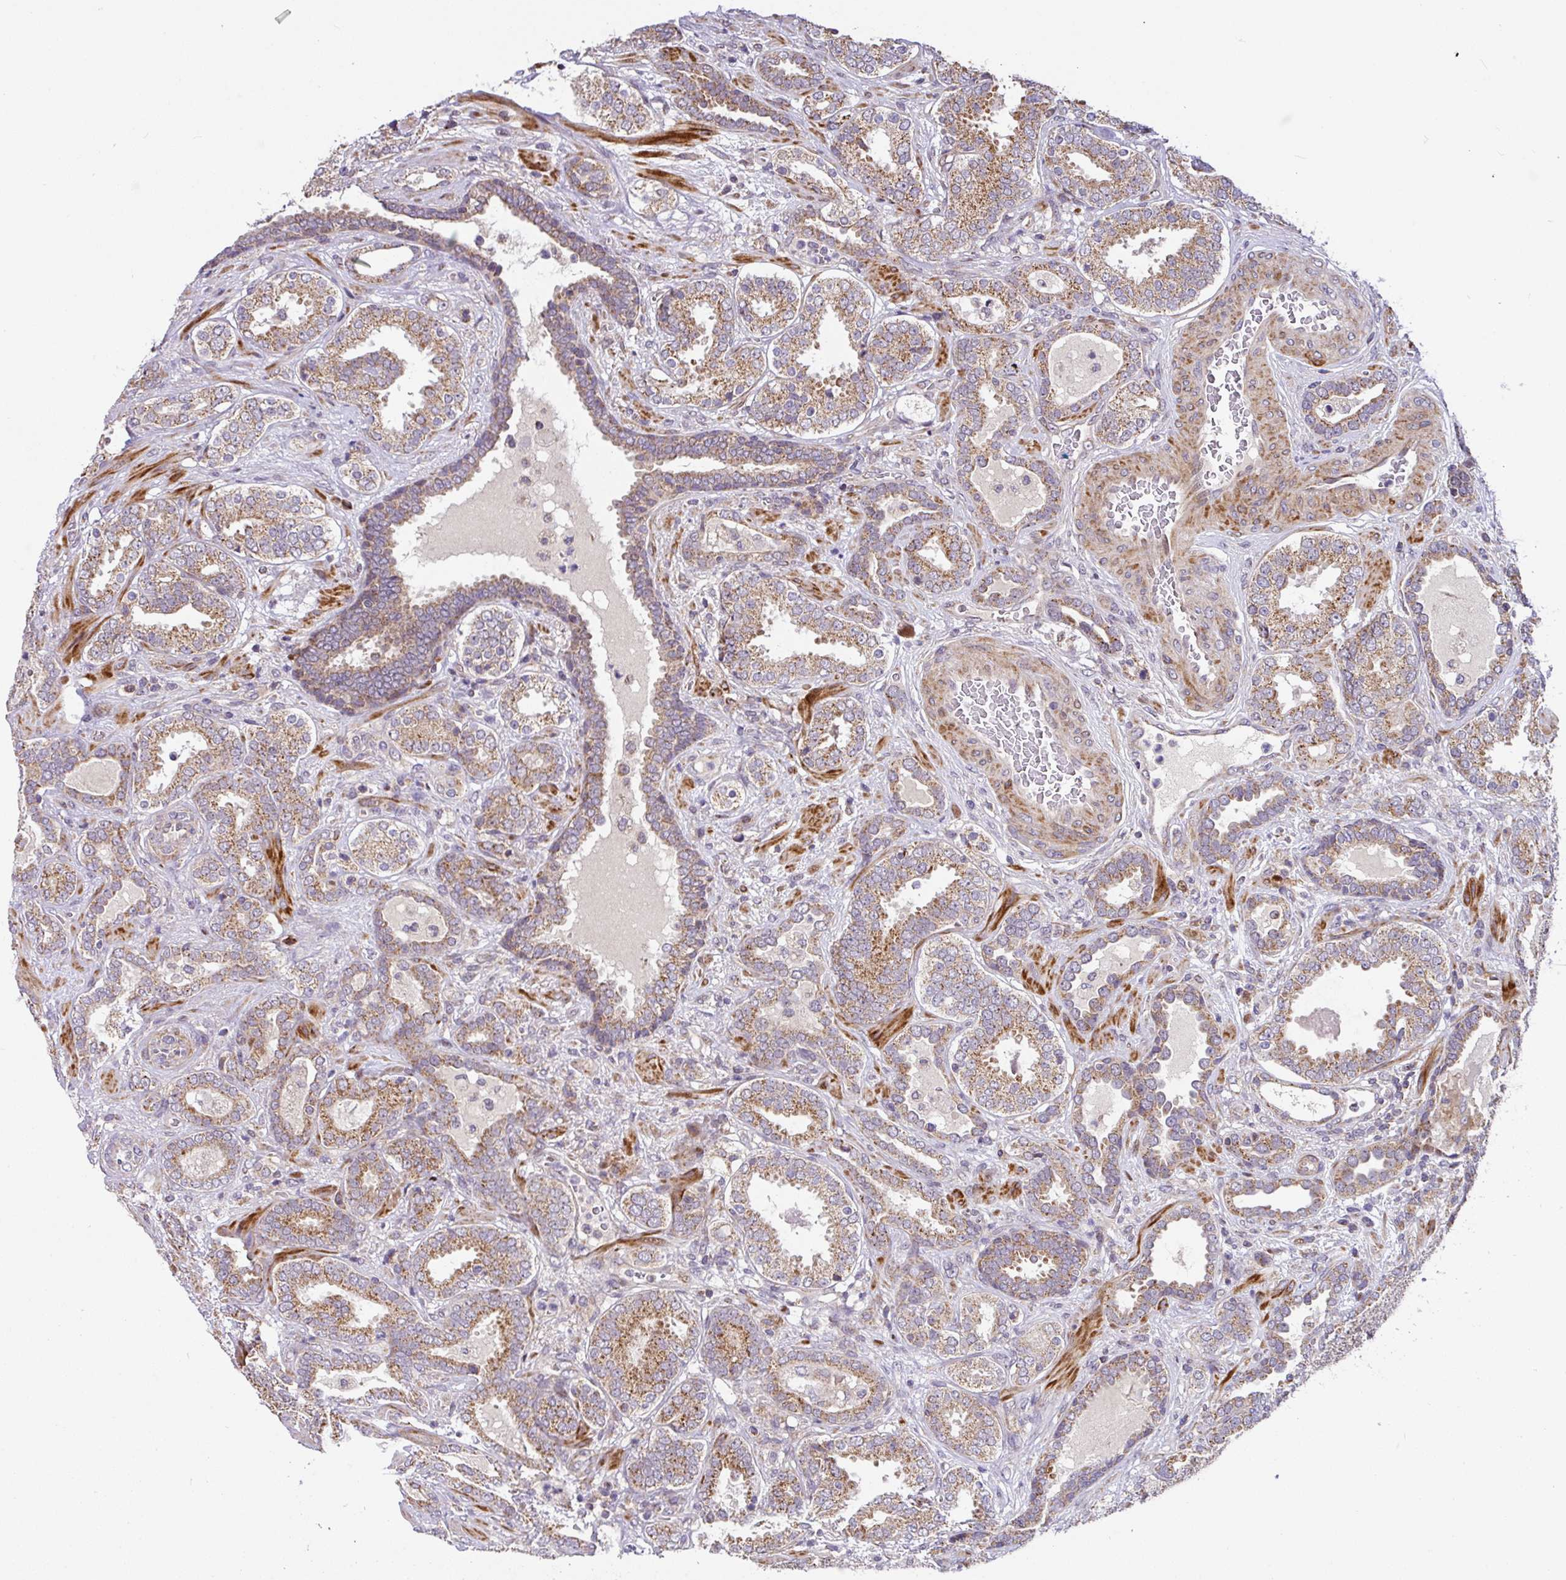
{"staining": {"intensity": "moderate", "quantity": ">75%", "location": "cytoplasmic/membranous"}, "tissue": "prostate cancer", "cell_type": "Tumor cells", "image_type": "cancer", "snomed": [{"axis": "morphology", "description": "Adenocarcinoma, High grade"}, {"axis": "topography", "description": "Prostate"}], "caption": "Protein staining of prostate cancer tissue exhibits moderate cytoplasmic/membranous staining in about >75% of tumor cells.", "gene": "SARS2", "patient": {"sex": "male", "age": 65}}